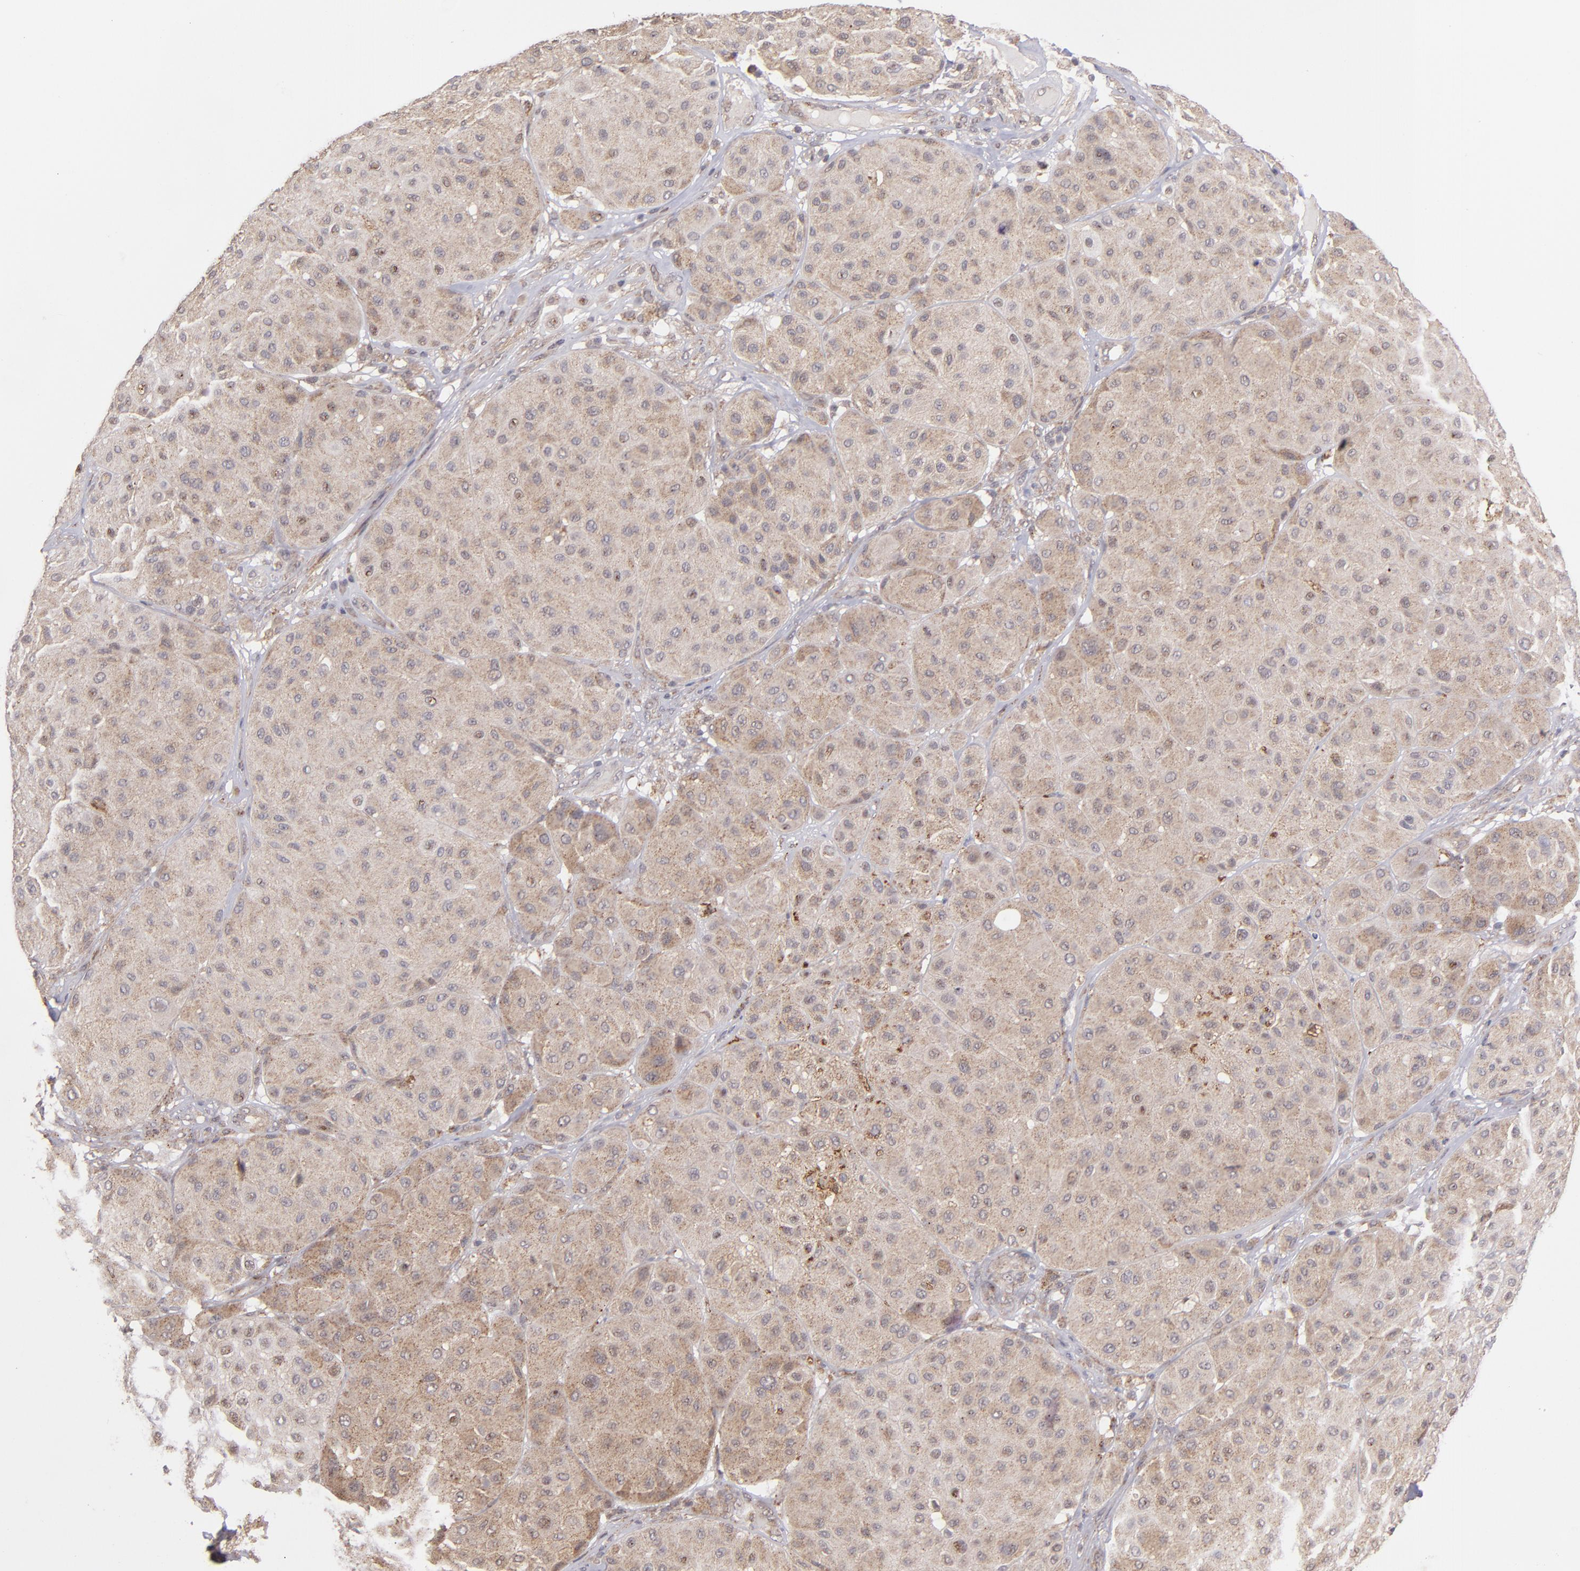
{"staining": {"intensity": "weak", "quantity": ">75%", "location": "cytoplasmic/membranous"}, "tissue": "melanoma", "cell_type": "Tumor cells", "image_type": "cancer", "snomed": [{"axis": "morphology", "description": "Normal tissue, NOS"}, {"axis": "morphology", "description": "Malignant melanoma, Metastatic site"}, {"axis": "topography", "description": "Skin"}], "caption": "Brown immunohistochemical staining in human malignant melanoma (metastatic site) exhibits weak cytoplasmic/membranous expression in approximately >75% of tumor cells.", "gene": "ZFYVE1", "patient": {"sex": "male", "age": 41}}